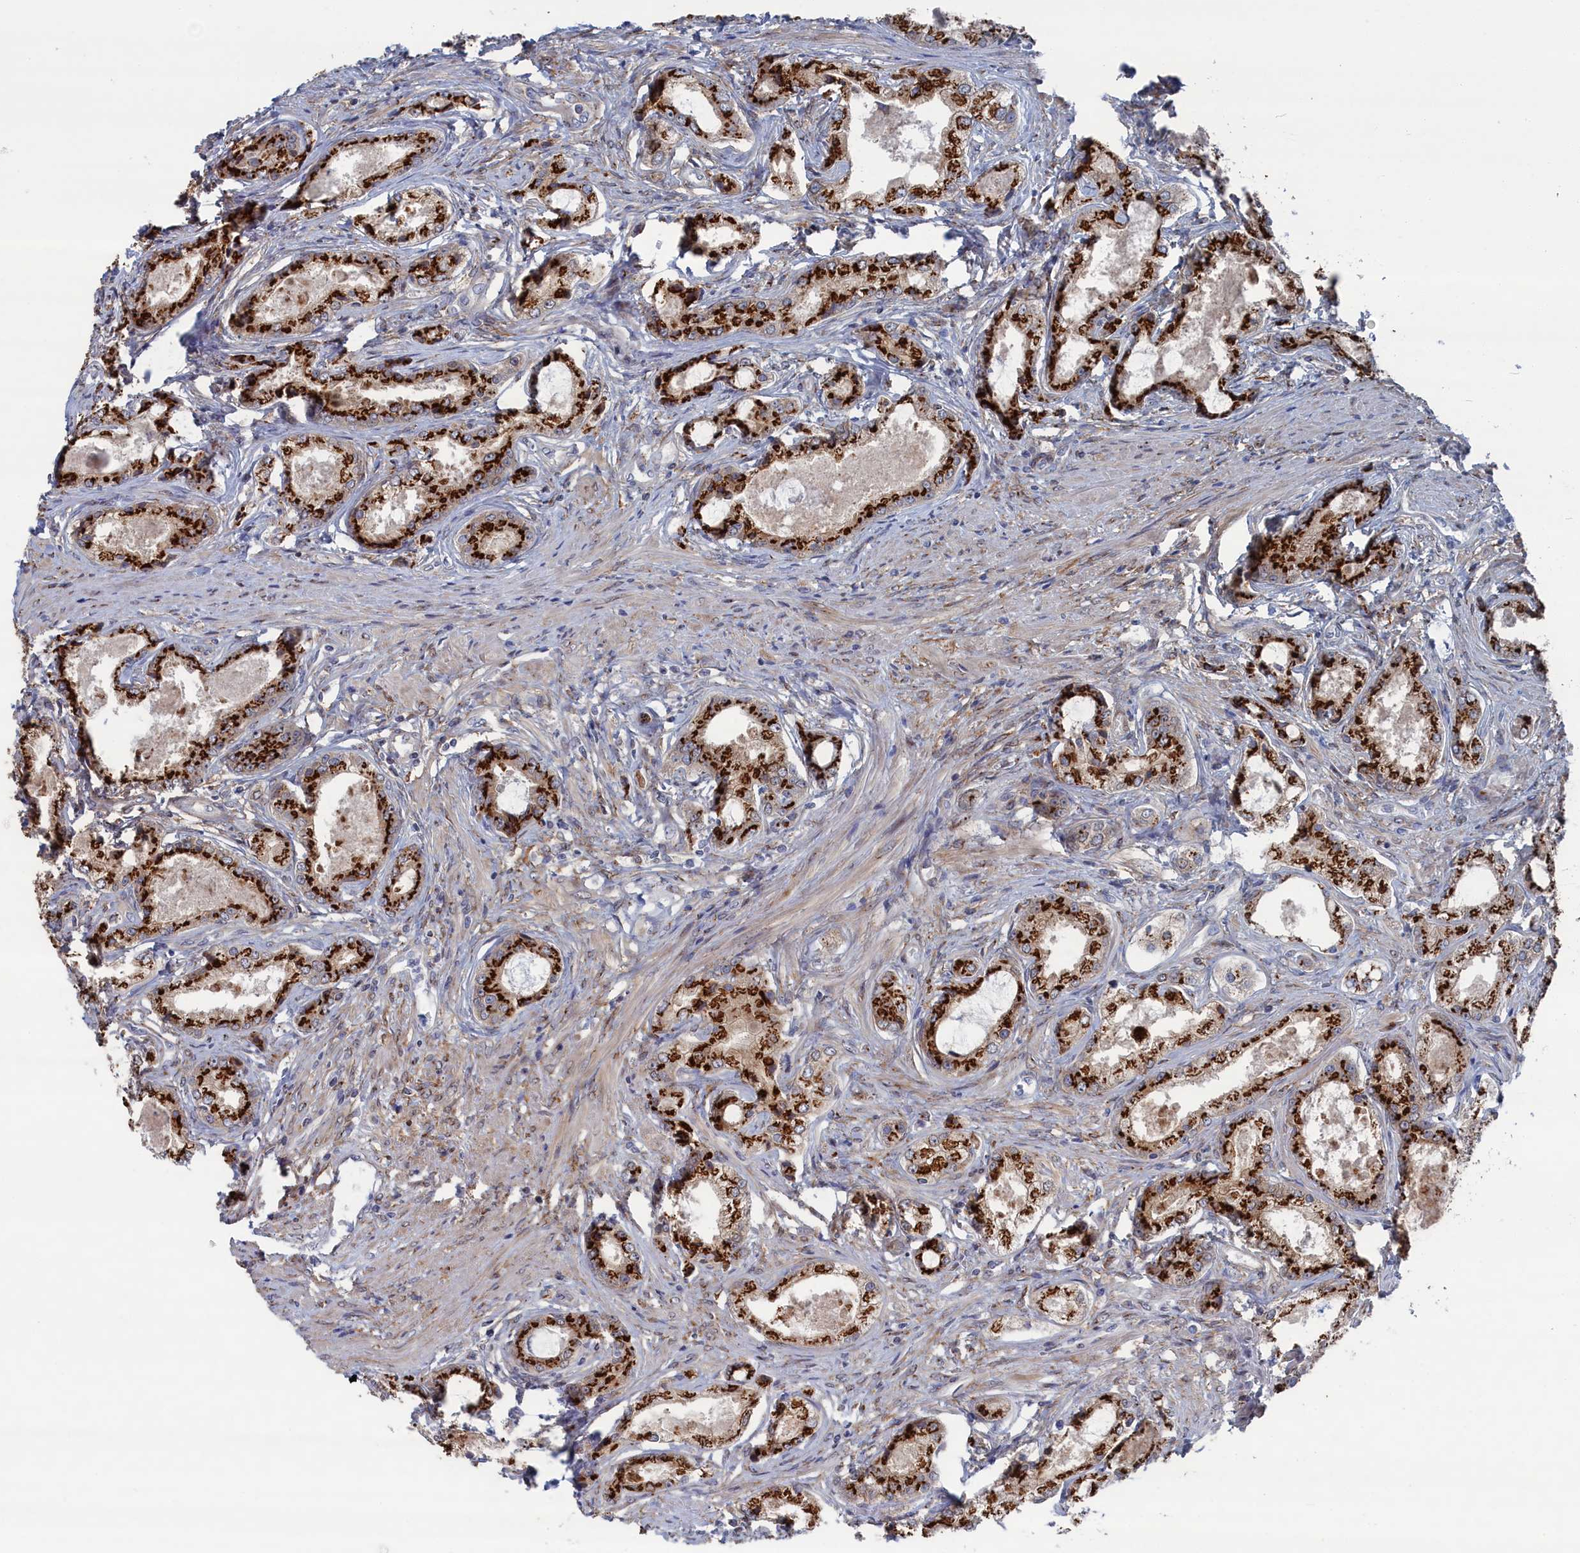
{"staining": {"intensity": "strong", "quantity": ">75%", "location": "cytoplasmic/membranous"}, "tissue": "prostate cancer", "cell_type": "Tumor cells", "image_type": "cancer", "snomed": [{"axis": "morphology", "description": "Adenocarcinoma, Low grade"}, {"axis": "topography", "description": "Prostate"}], "caption": "About >75% of tumor cells in human prostate cancer show strong cytoplasmic/membranous protein staining as visualized by brown immunohistochemical staining.", "gene": "IRX1", "patient": {"sex": "male", "age": 68}}